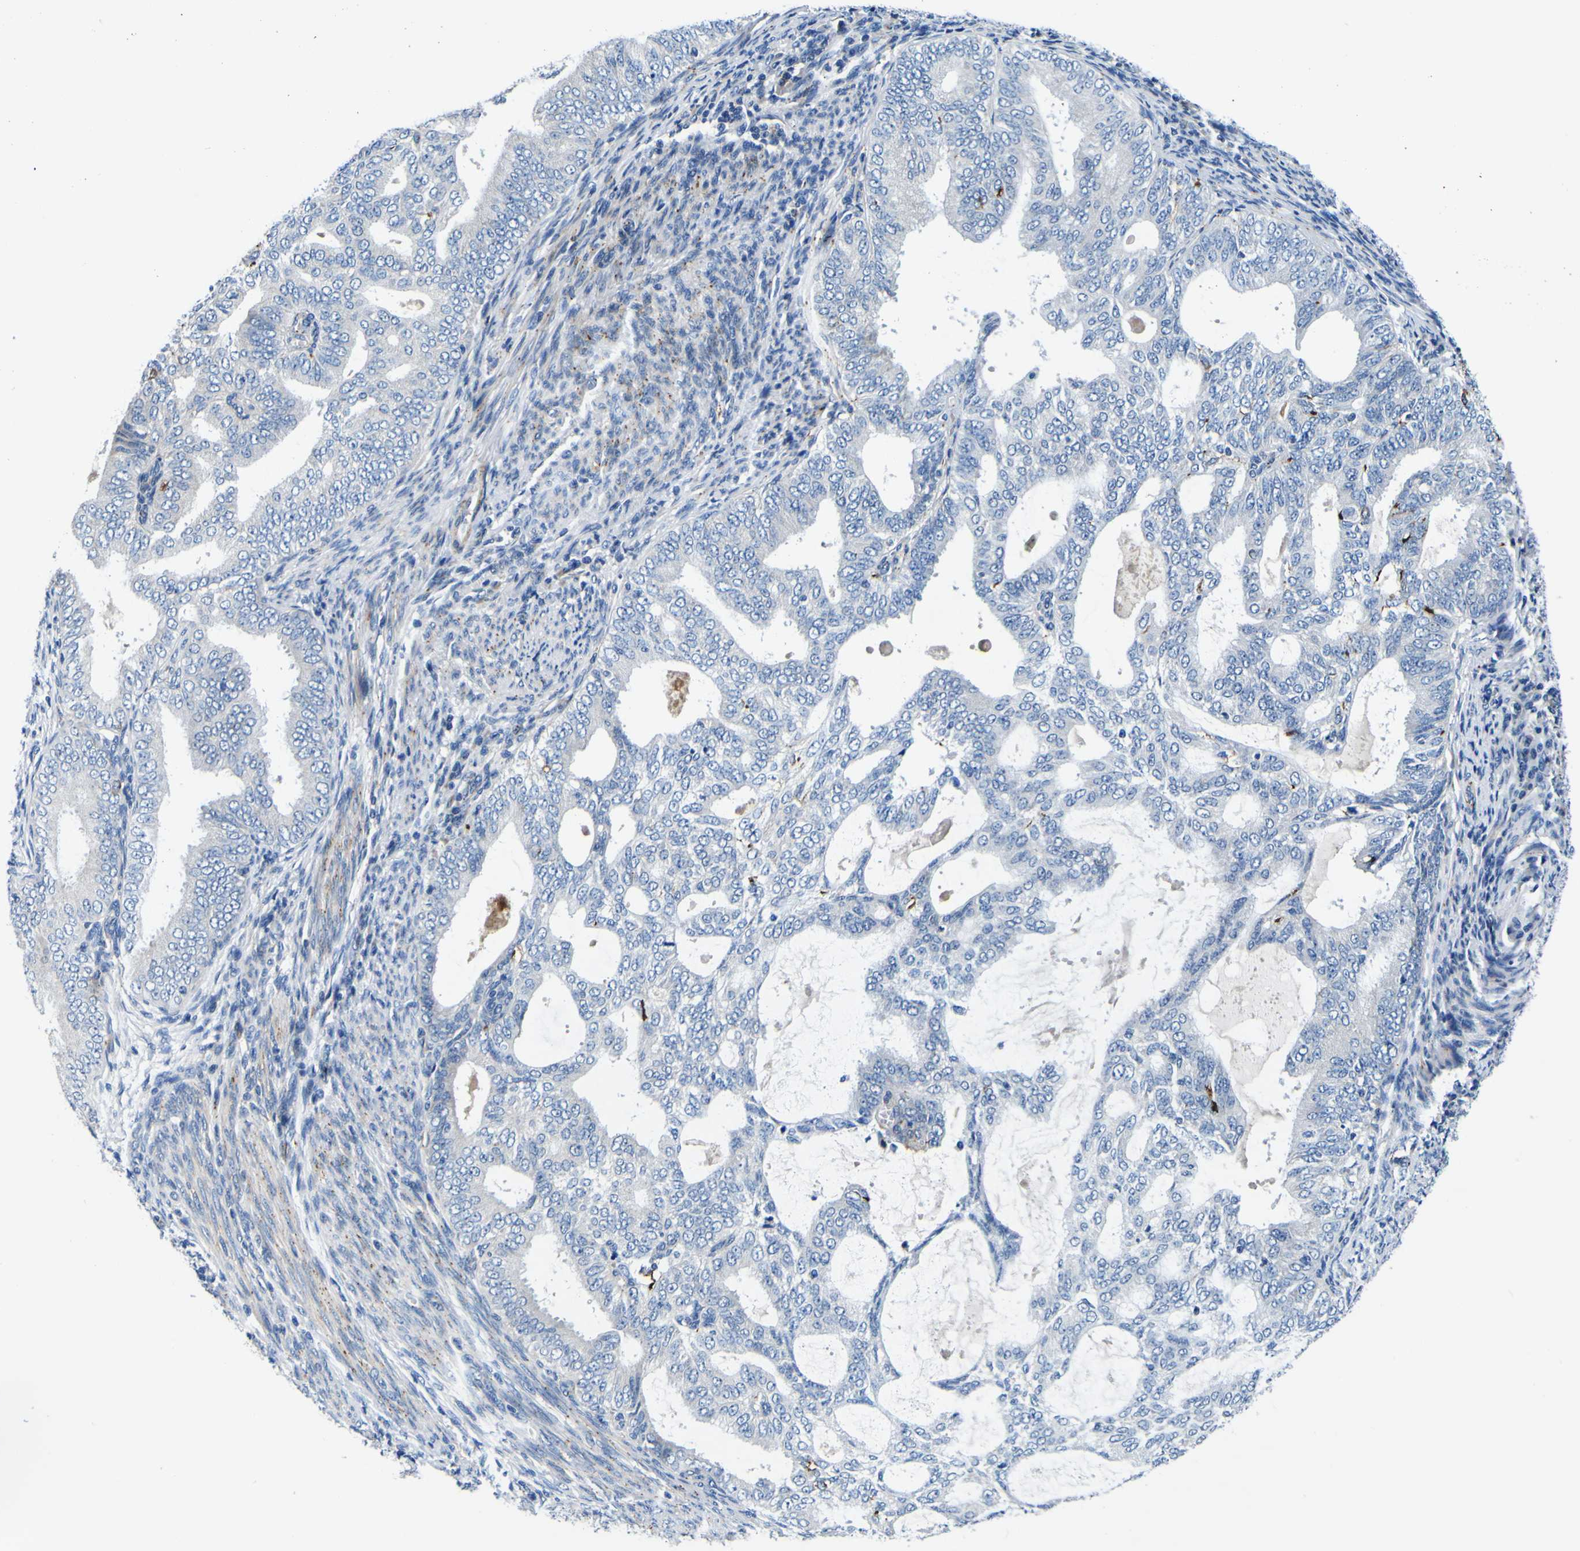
{"staining": {"intensity": "negative", "quantity": "none", "location": "none"}, "tissue": "endometrial cancer", "cell_type": "Tumor cells", "image_type": "cancer", "snomed": [{"axis": "morphology", "description": "Adenocarcinoma, NOS"}, {"axis": "topography", "description": "Endometrium"}], "caption": "DAB (3,3'-diaminobenzidine) immunohistochemical staining of endometrial cancer shows no significant positivity in tumor cells.", "gene": "AGAP3", "patient": {"sex": "female", "age": 58}}